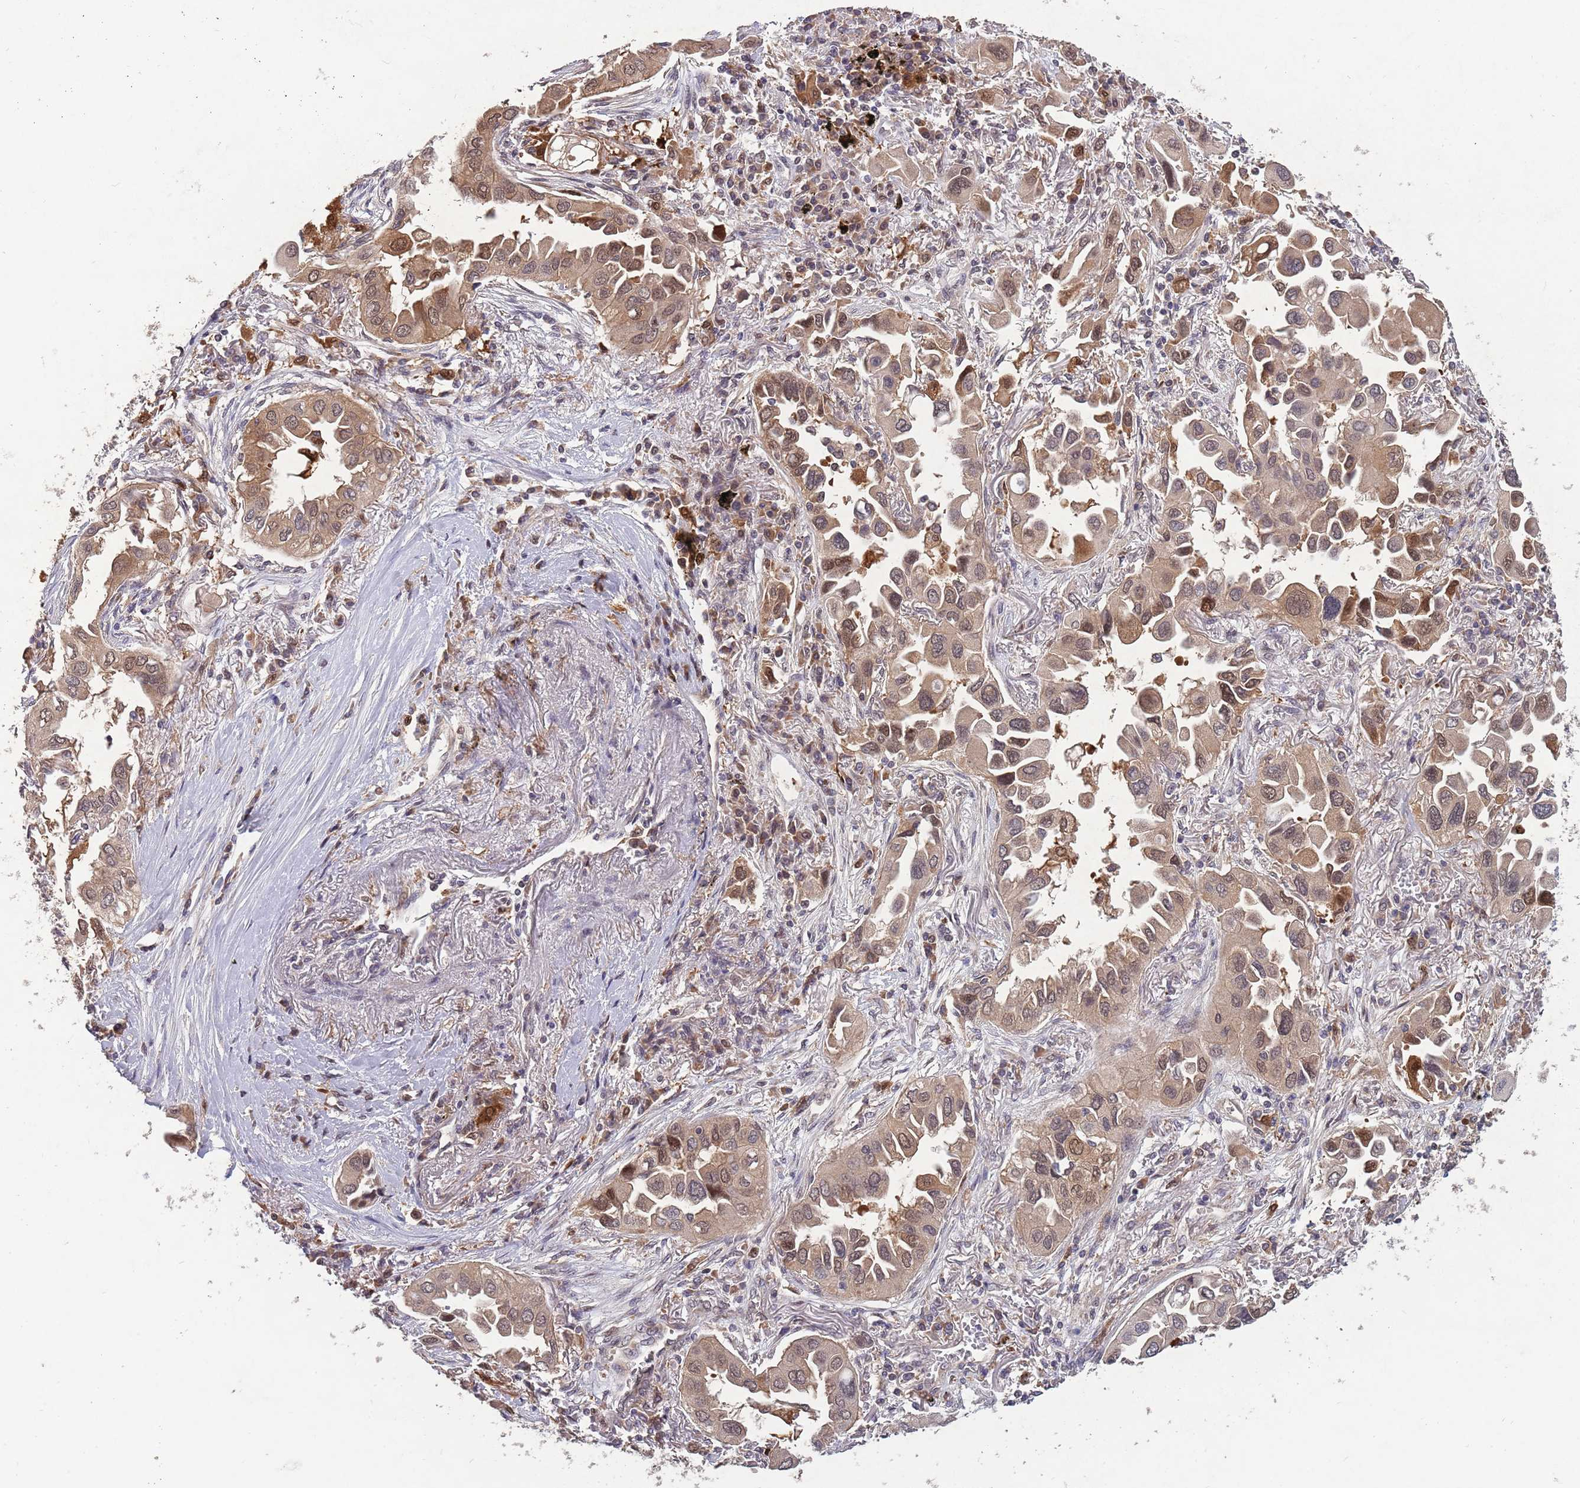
{"staining": {"intensity": "moderate", "quantity": "25%-75%", "location": "cytoplasmic/membranous,nuclear"}, "tissue": "lung cancer", "cell_type": "Tumor cells", "image_type": "cancer", "snomed": [{"axis": "morphology", "description": "Adenocarcinoma, NOS"}, {"axis": "topography", "description": "Lung"}], "caption": "A high-resolution photomicrograph shows IHC staining of adenocarcinoma (lung), which demonstrates moderate cytoplasmic/membranous and nuclear staining in approximately 25%-75% of tumor cells. (IHC, brightfield microscopy, high magnification).", "gene": "ZNF639", "patient": {"sex": "female", "age": 76}}